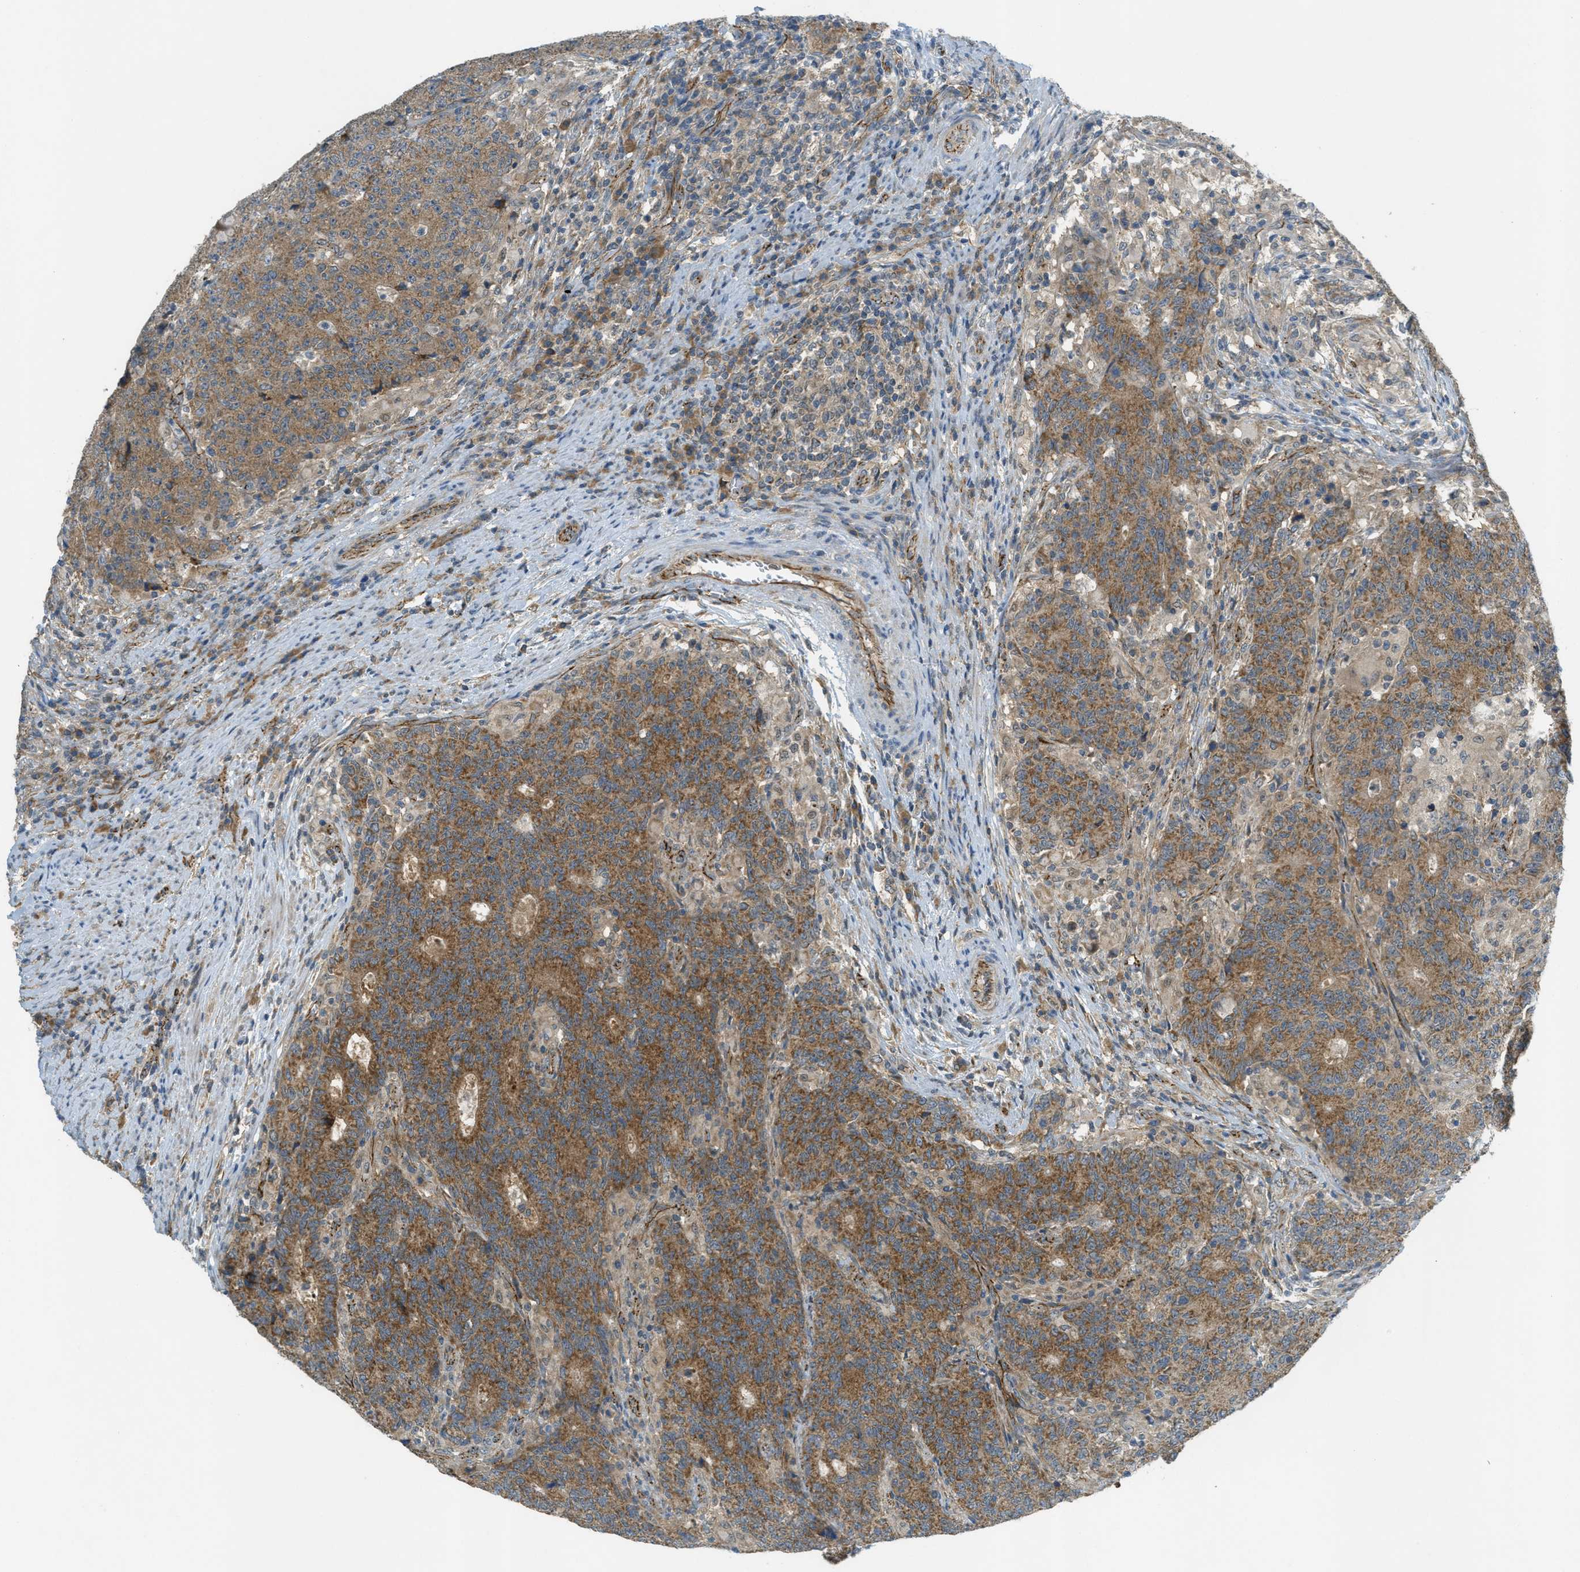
{"staining": {"intensity": "moderate", "quantity": ">75%", "location": "cytoplasmic/membranous"}, "tissue": "colorectal cancer", "cell_type": "Tumor cells", "image_type": "cancer", "snomed": [{"axis": "morphology", "description": "Normal tissue, NOS"}, {"axis": "morphology", "description": "Adenocarcinoma, NOS"}, {"axis": "topography", "description": "Colon"}], "caption": "Tumor cells demonstrate moderate cytoplasmic/membranous positivity in approximately >75% of cells in colorectal adenocarcinoma. Nuclei are stained in blue.", "gene": "JCAD", "patient": {"sex": "female", "age": 75}}